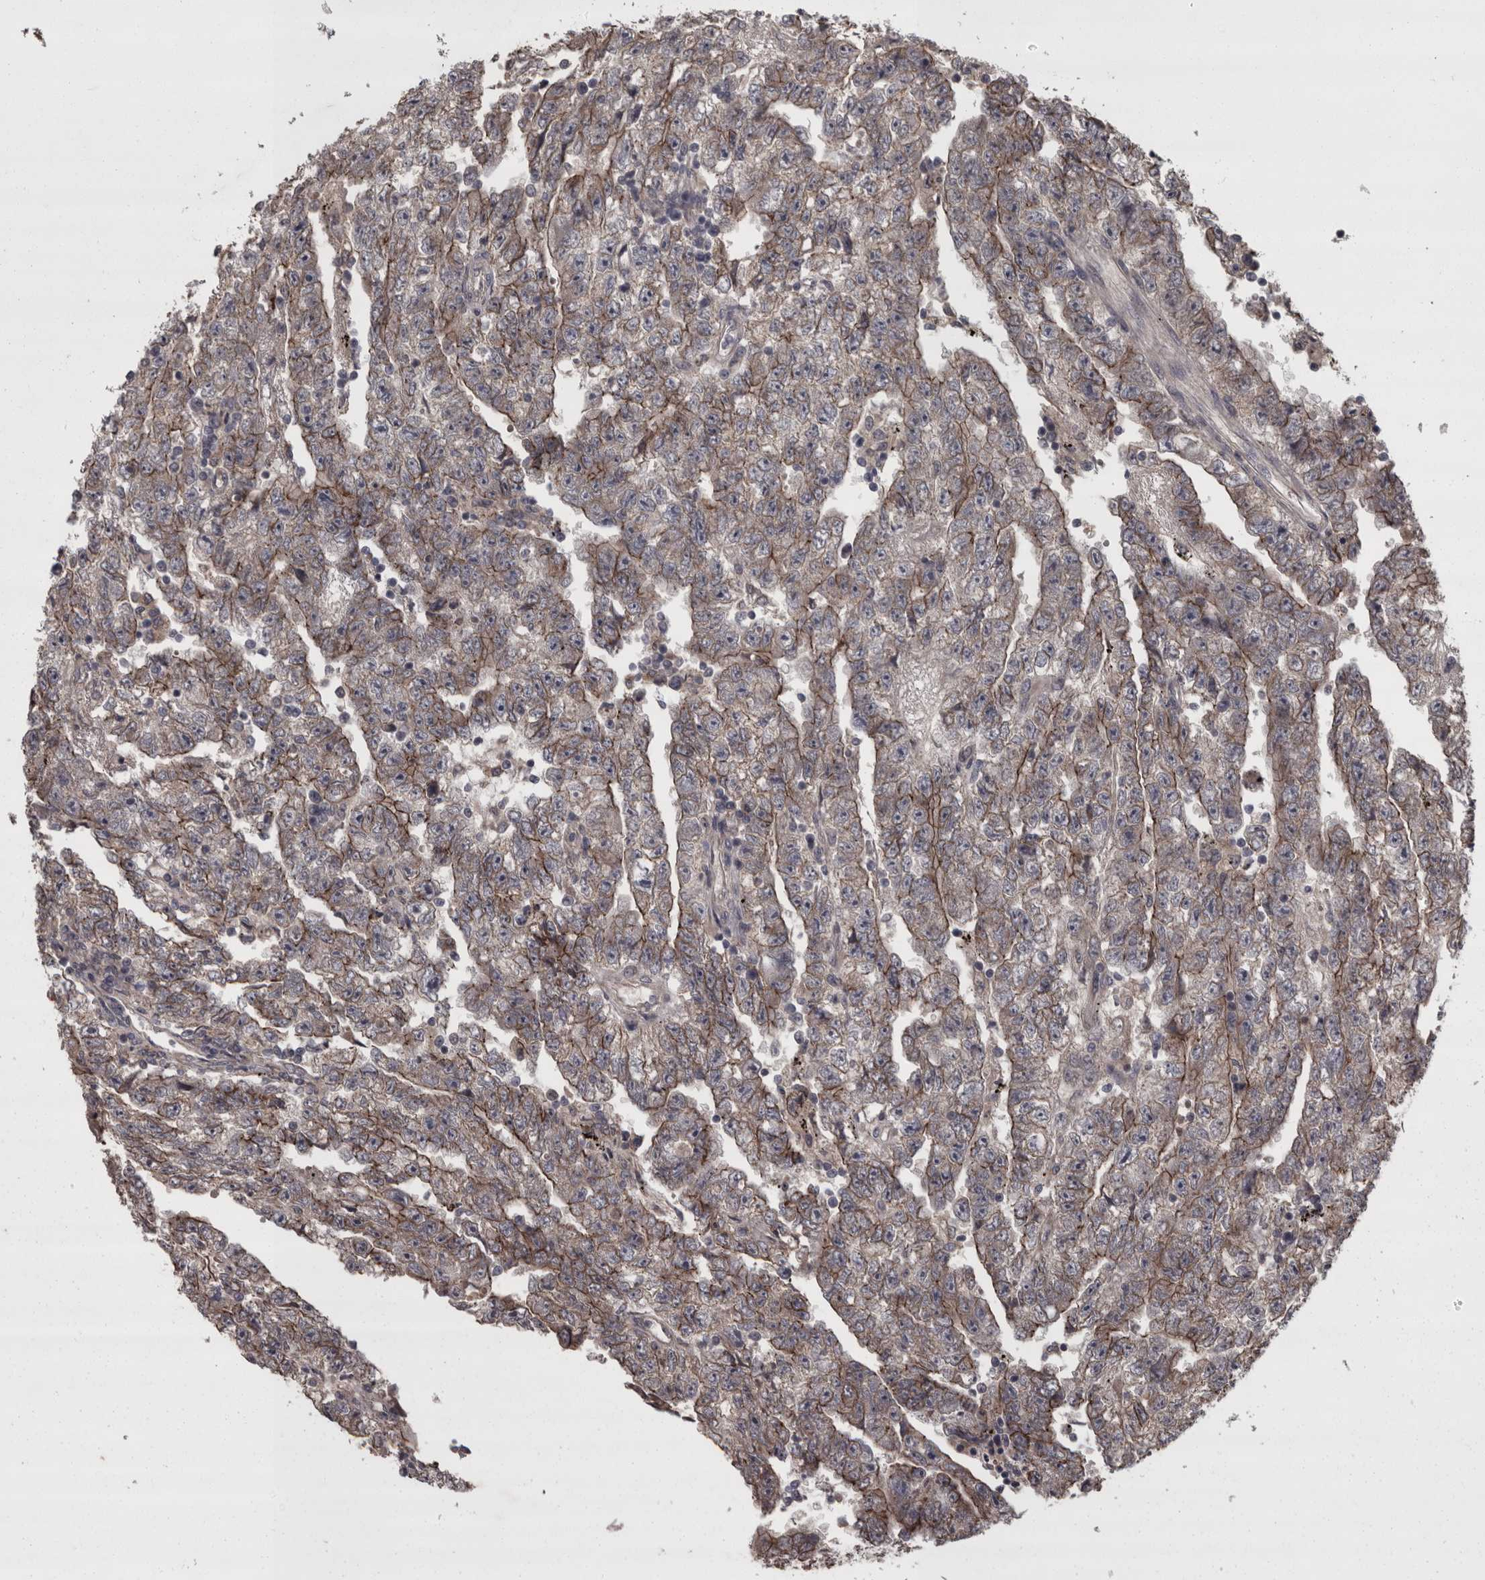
{"staining": {"intensity": "weak", "quantity": "25%-75%", "location": "cytoplasmic/membranous"}, "tissue": "testis cancer", "cell_type": "Tumor cells", "image_type": "cancer", "snomed": [{"axis": "morphology", "description": "Carcinoma, Embryonal, NOS"}, {"axis": "topography", "description": "Testis"}], "caption": "Testis cancer (embryonal carcinoma) was stained to show a protein in brown. There is low levels of weak cytoplasmic/membranous expression in approximately 25%-75% of tumor cells.", "gene": "PCDH17", "patient": {"sex": "male", "age": 25}}